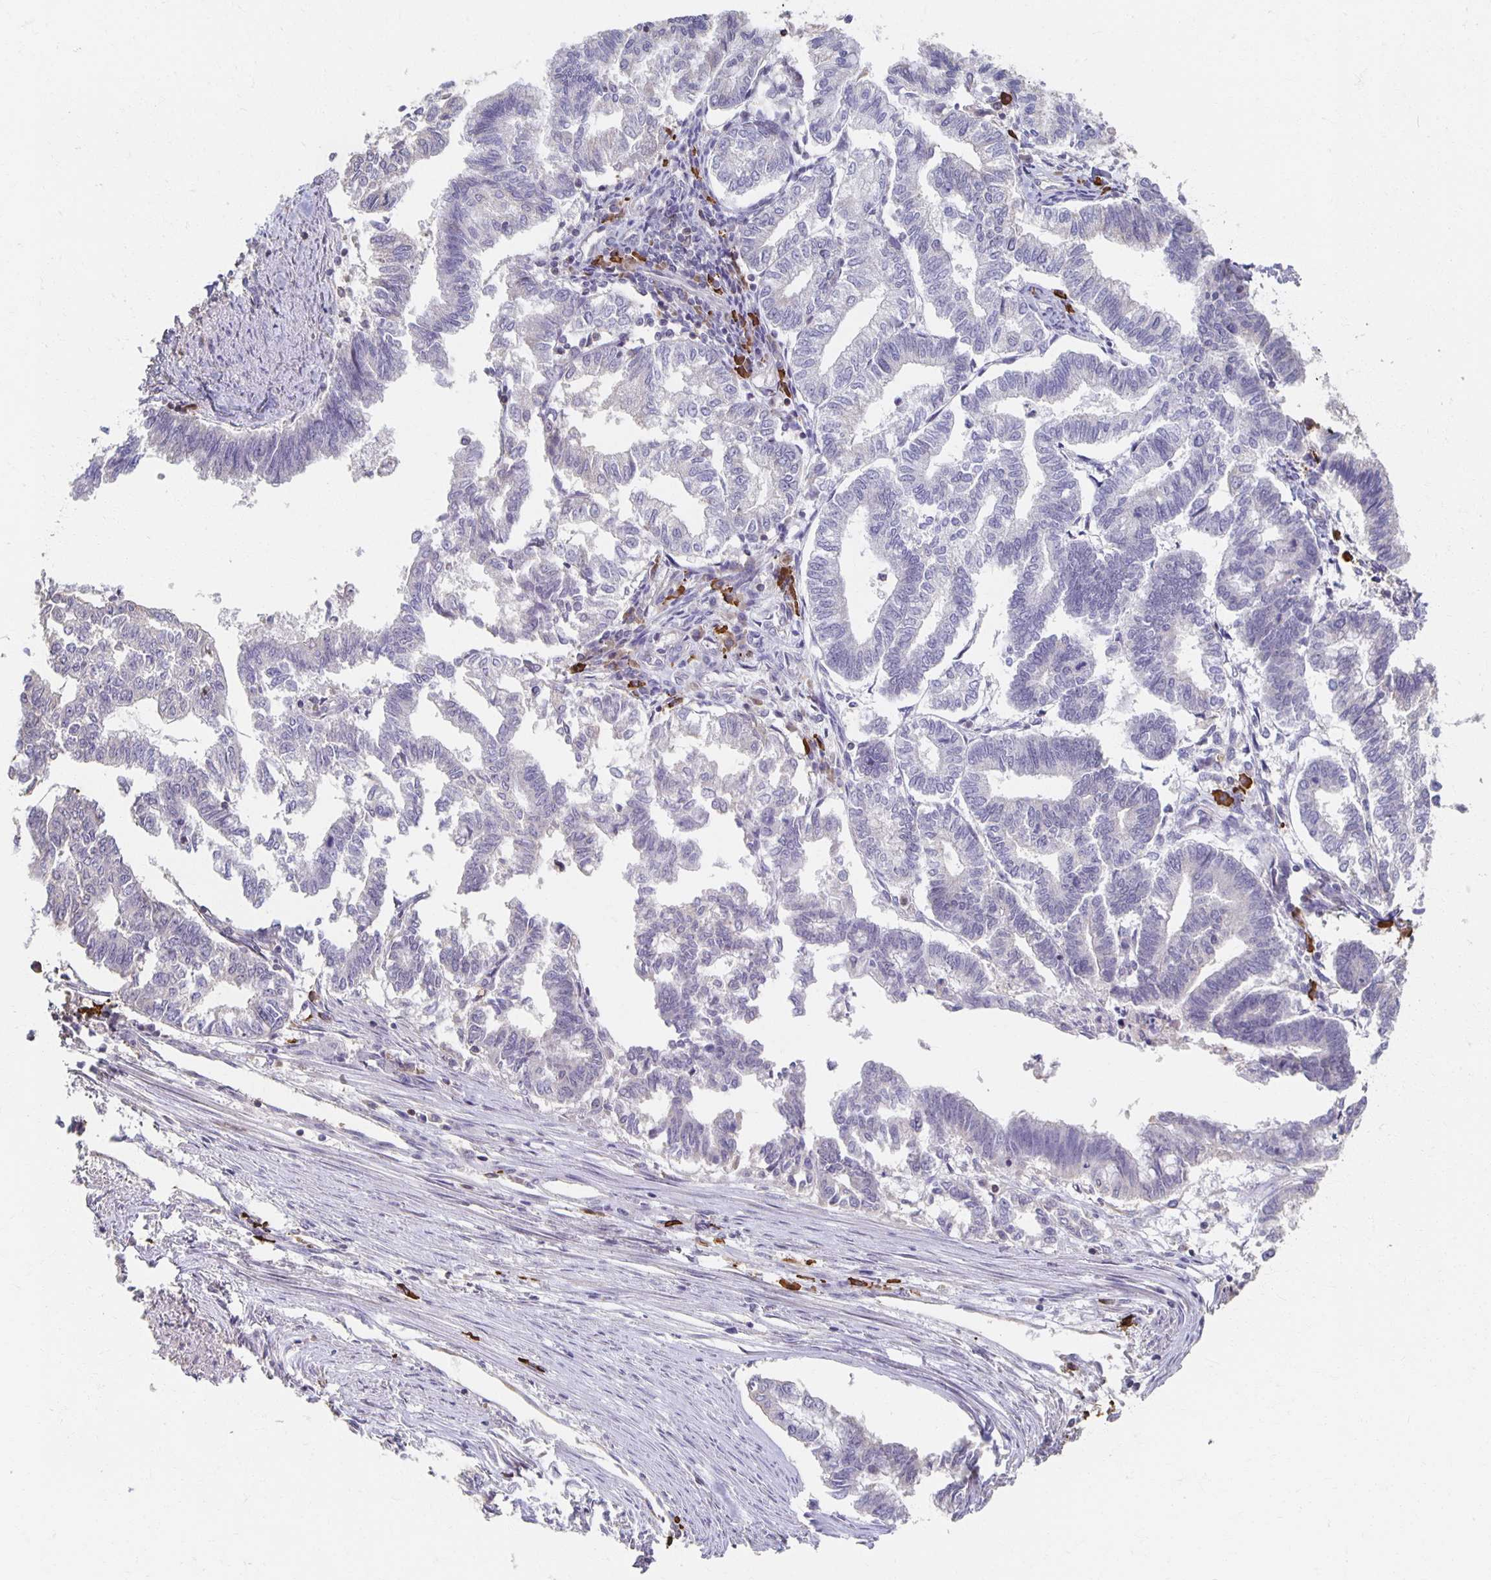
{"staining": {"intensity": "negative", "quantity": "none", "location": "none"}, "tissue": "endometrial cancer", "cell_type": "Tumor cells", "image_type": "cancer", "snomed": [{"axis": "morphology", "description": "Adenocarcinoma, NOS"}, {"axis": "topography", "description": "Endometrium"}], "caption": "DAB immunohistochemical staining of endometrial cancer (adenocarcinoma) shows no significant staining in tumor cells.", "gene": "ZNF692", "patient": {"sex": "female", "age": 79}}